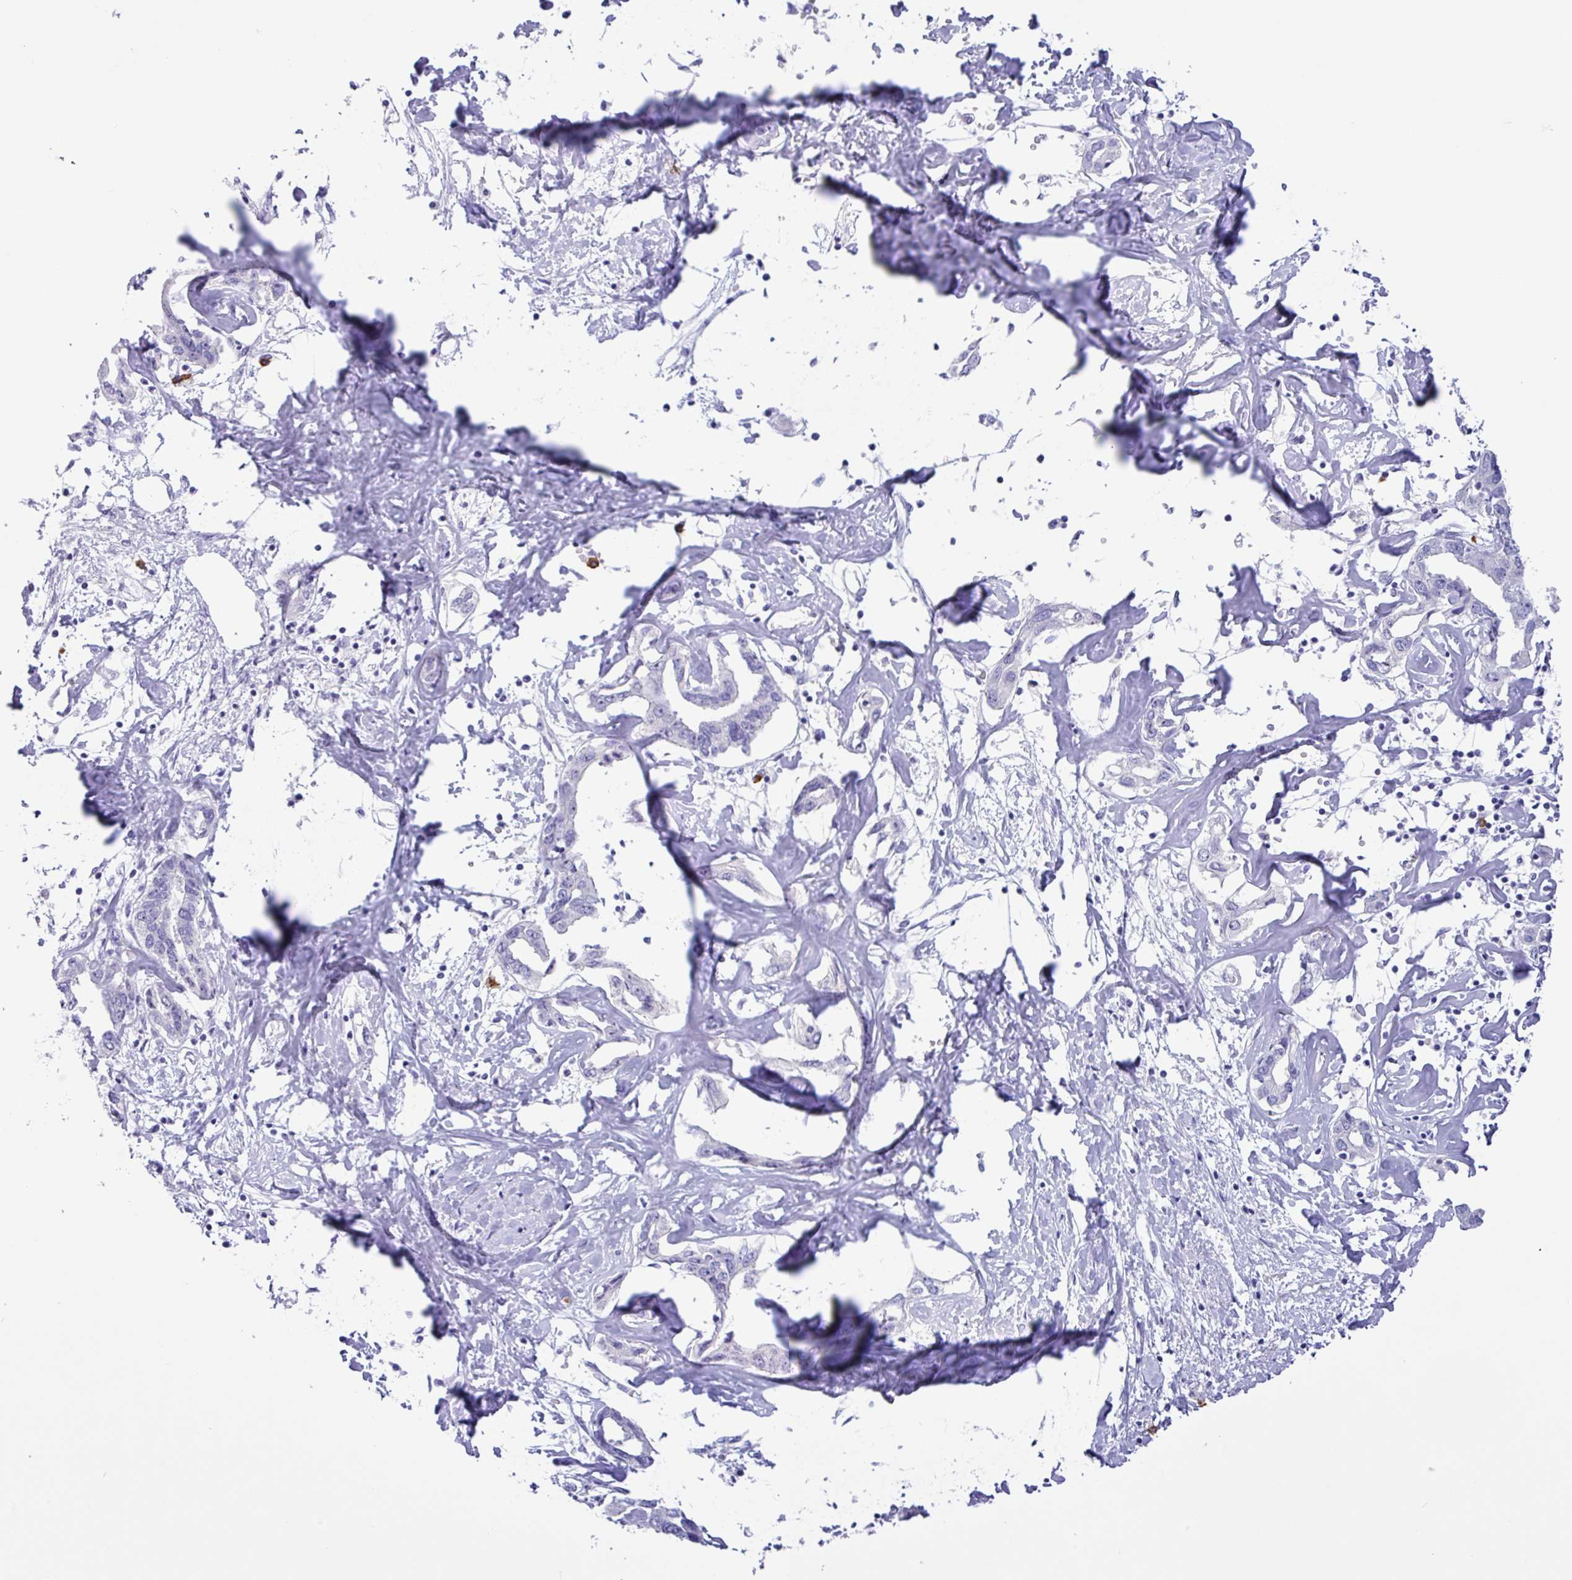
{"staining": {"intensity": "moderate", "quantity": "<25%", "location": "nuclear"}, "tissue": "liver cancer", "cell_type": "Tumor cells", "image_type": "cancer", "snomed": [{"axis": "morphology", "description": "Cholangiocarcinoma"}, {"axis": "topography", "description": "Liver"}], "caption": "DAB immunohistochemical staining of human cholangiocarcinoma (liver) reveals moderate nuclear protein staining in about <25% of tumor cells.", "gene": "MRM2", "patient": {"sex": "male", "age": 59}}